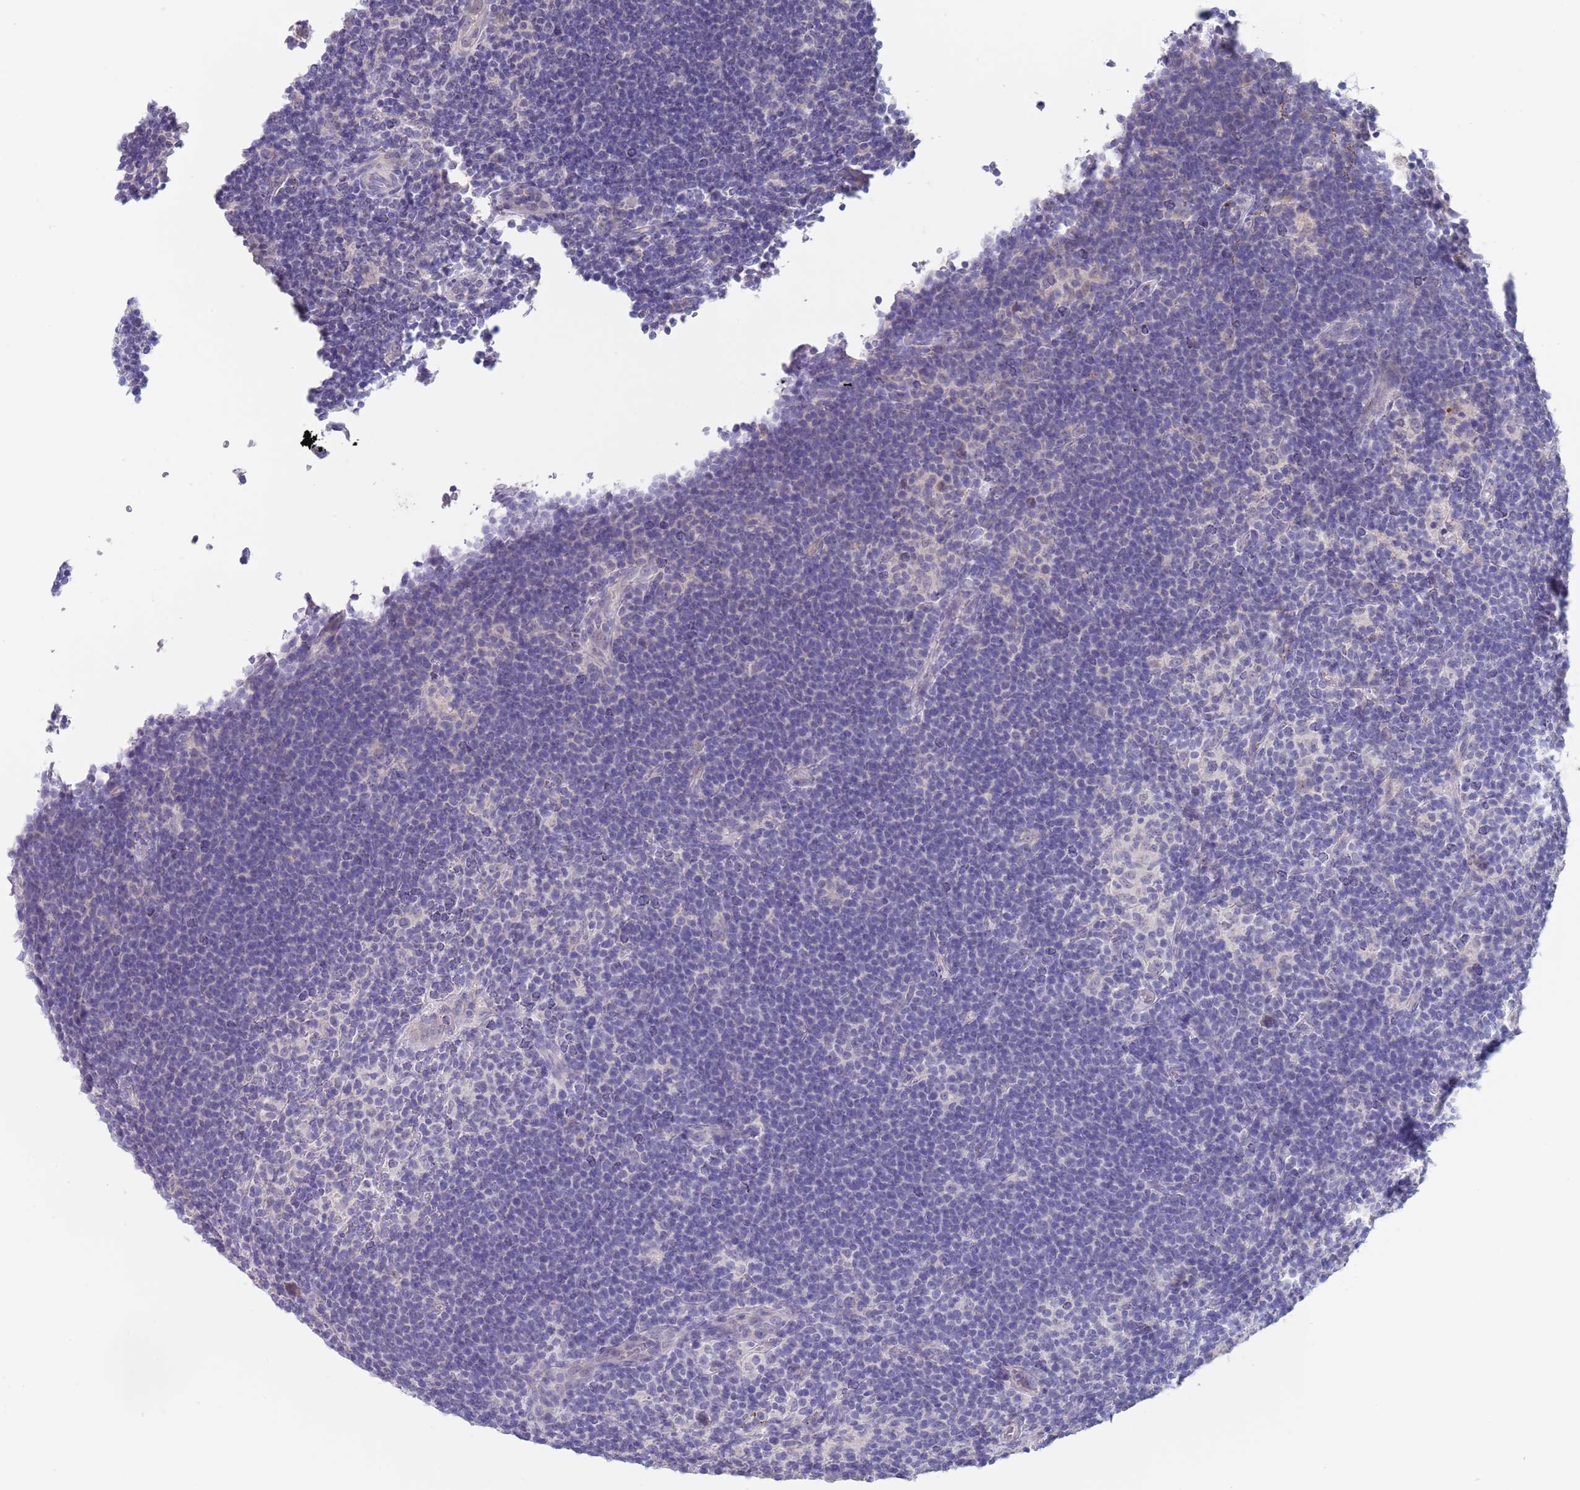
{"staining": {"intensity": "negative", "quantity": "none", "location": "none"}, "tissue": "lymphoma", "cell_type": "Tumor cells", "image_type": "cancer", "snomed": [{"axis": "morphology", "description": "Hodgkin's disease, NOS"}, {"axis": "topography", "description": "Lymph node"}], "caption": "Immunohistochemistry micrograph of human Hodgkin's disease stained for a protein (brown), which displays no positivity in tumor cells.", "gene": "SPIRE2", "patient": {"sex": "female", "age": 57}}